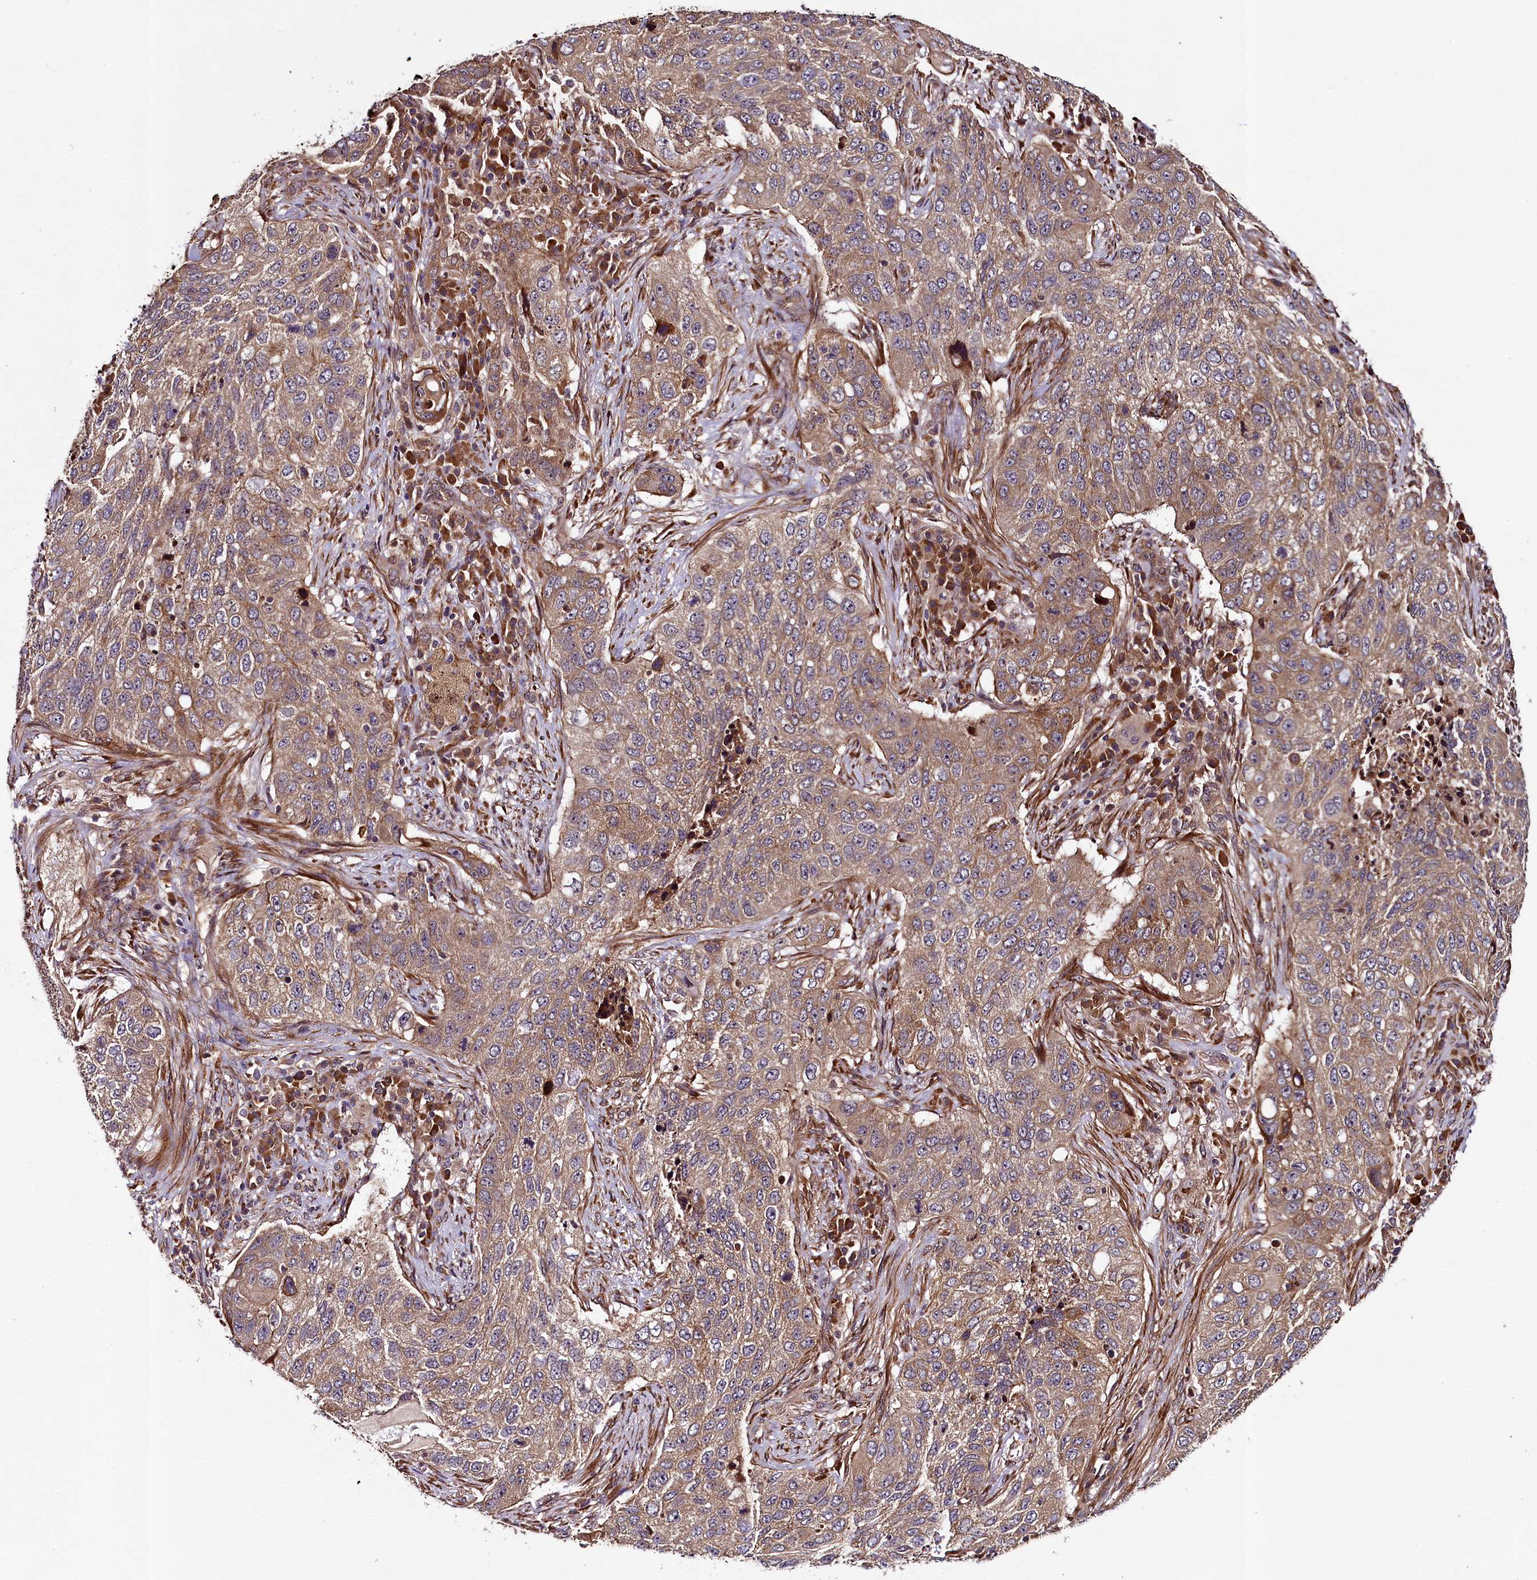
{"staining": {"intensity": "weak", "quantity": ">75%", "location": "cytoplasmic/membranous"}, "tissue": "lung cancer", "cell_type": "Tumor cells", "image_type": "cancer", "snomed": [{"axis": "morphology", "description": "Squamous cell carcinoma, NOS"}, {"axis": "topography", "description": "Lung"}], "caption": "Tumor cells exhibit low levels of weak cytoplasmic/membranous expression in approximately >75% of cells in human lung cancer (squamous cell carcinoma).", "gene": "CCDC102A", "patient": {"sex": "female", "age": 63}}